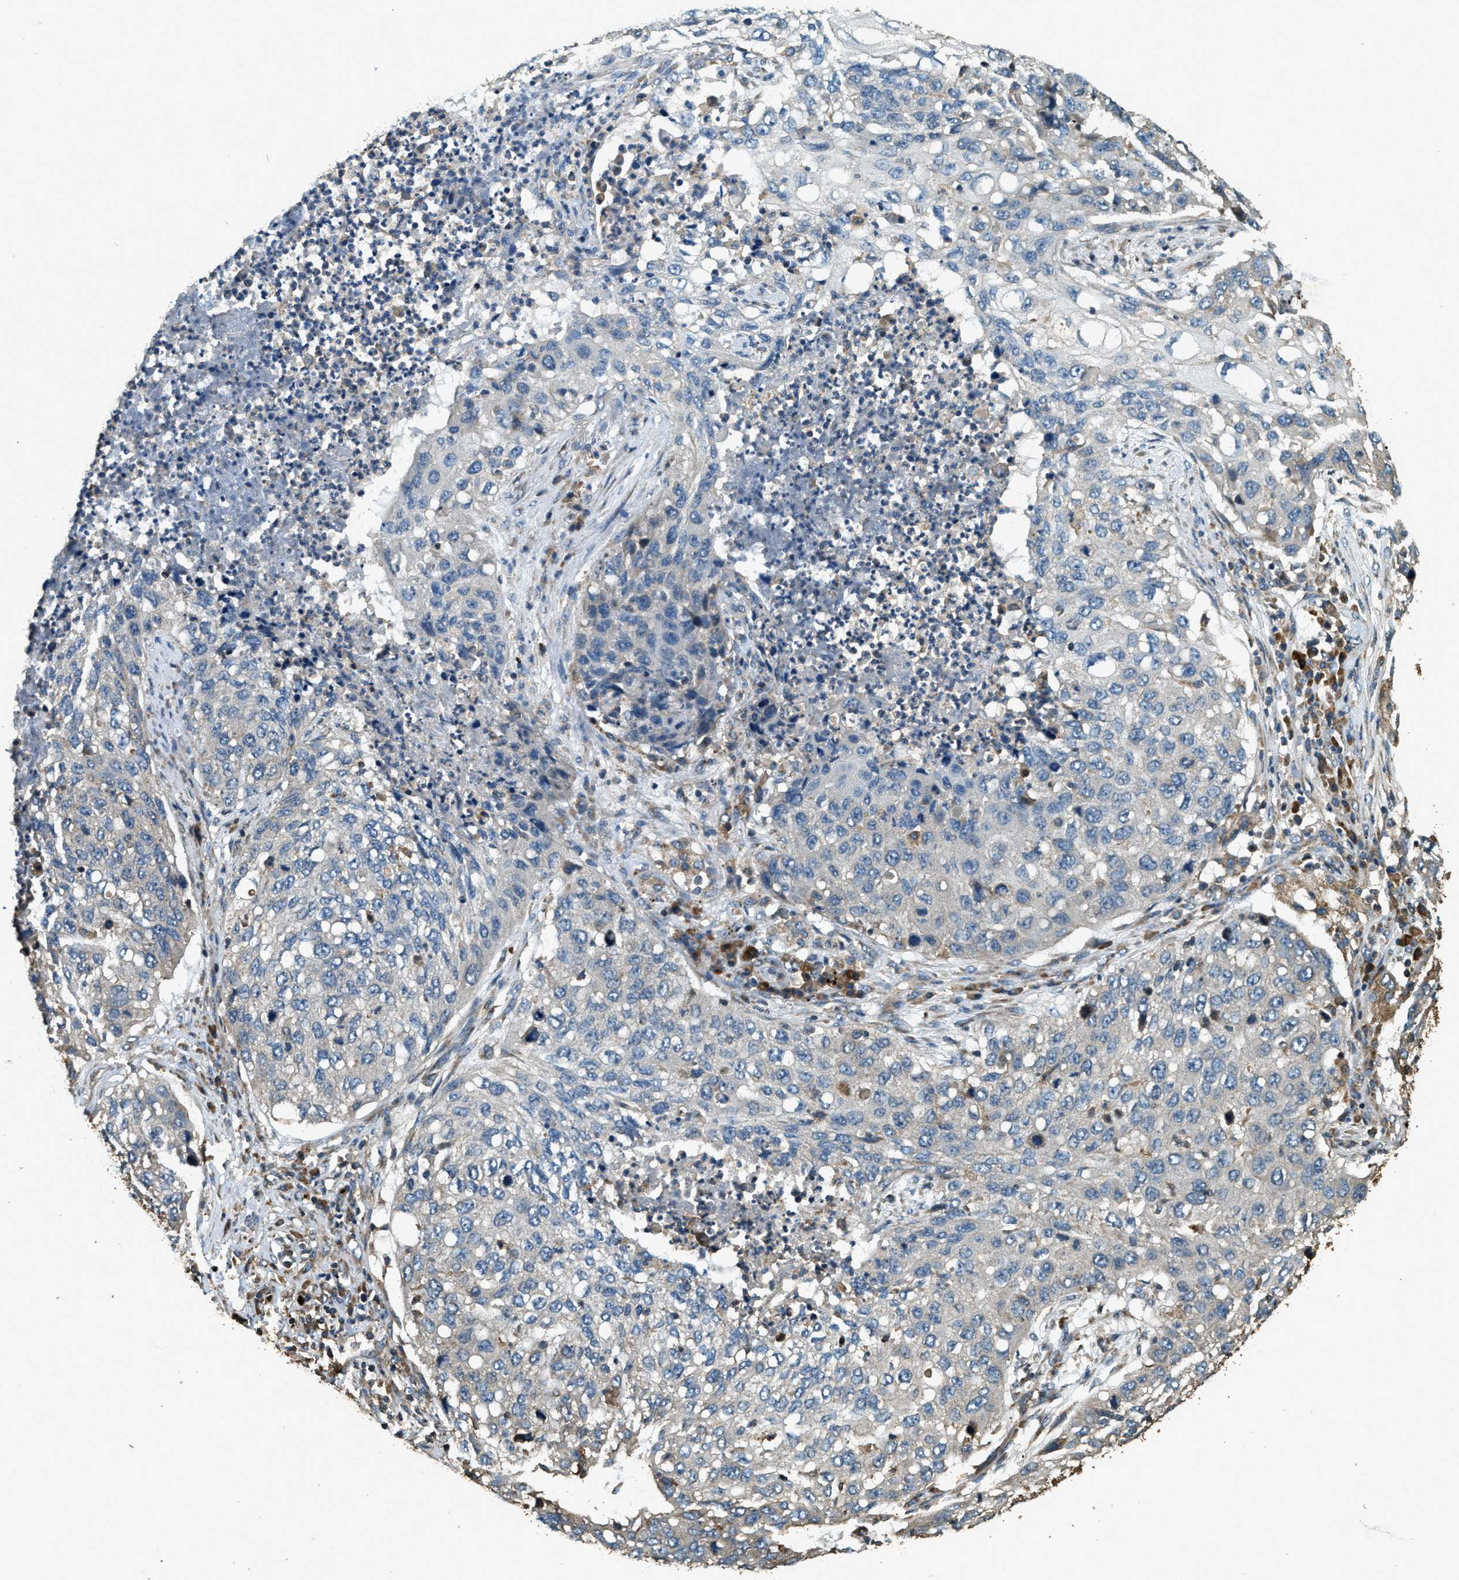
{"staining": {"intensity": "negative", "quantity": "none", "location": "none"}, "tissue": "lung cancer", "cell_type": "Tumor cells", "image_type": "cancer", "snomed": [{"axis": "morphology", "description": "Squamous cell carcinoma, NOS"}, {"axis": "topography", "description": "Lung"}], "caption": "Tumor cells show no significant protein positivity in lung squamous cell carcinoma.", "gene": "ERGIC1", "patient": {"sex": "female", "age": 63}}